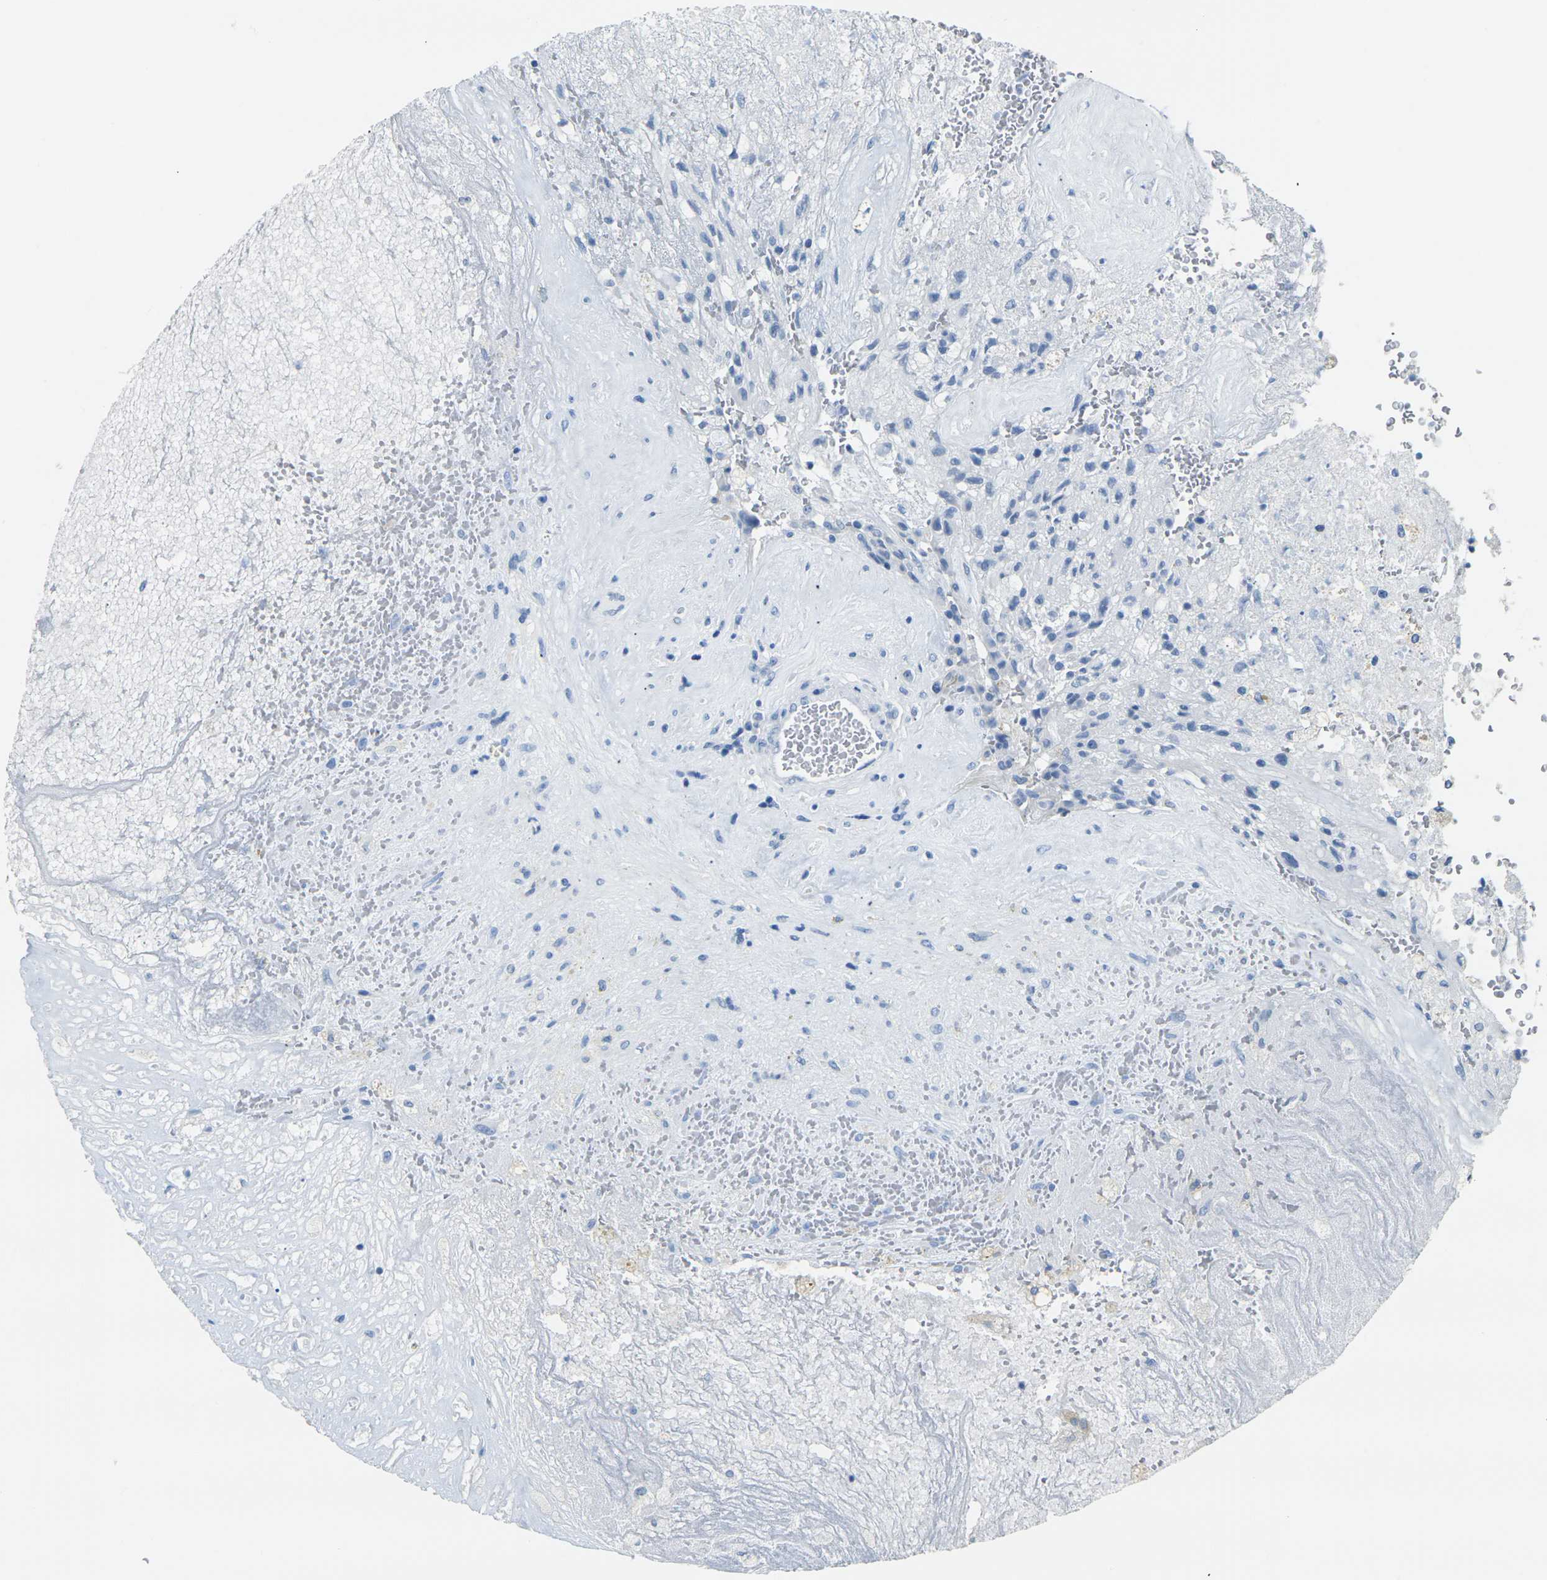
{"staining": {"intensity": "negative", "quantity": "none", "location": "none"}, "tissue": "glioma", "cell_type": "Tumor cells", "image_type": "cancer", "snomed": [{"axis": "morphology", "description": "Normal tissue, NOS"}, {"axis": "morphology", "description": "Glioma, malignant, High grade"}, {"axis": "topography", "description": "Cerebral cortex"}], "caption": "Immunohistochemistry (IHC) micrograph of glioma stained for a protein (brown), which demonstrates no positivity in tumor cells.", "gene": "CLDN7", "patient": {"sex": "male", "age": 56}}